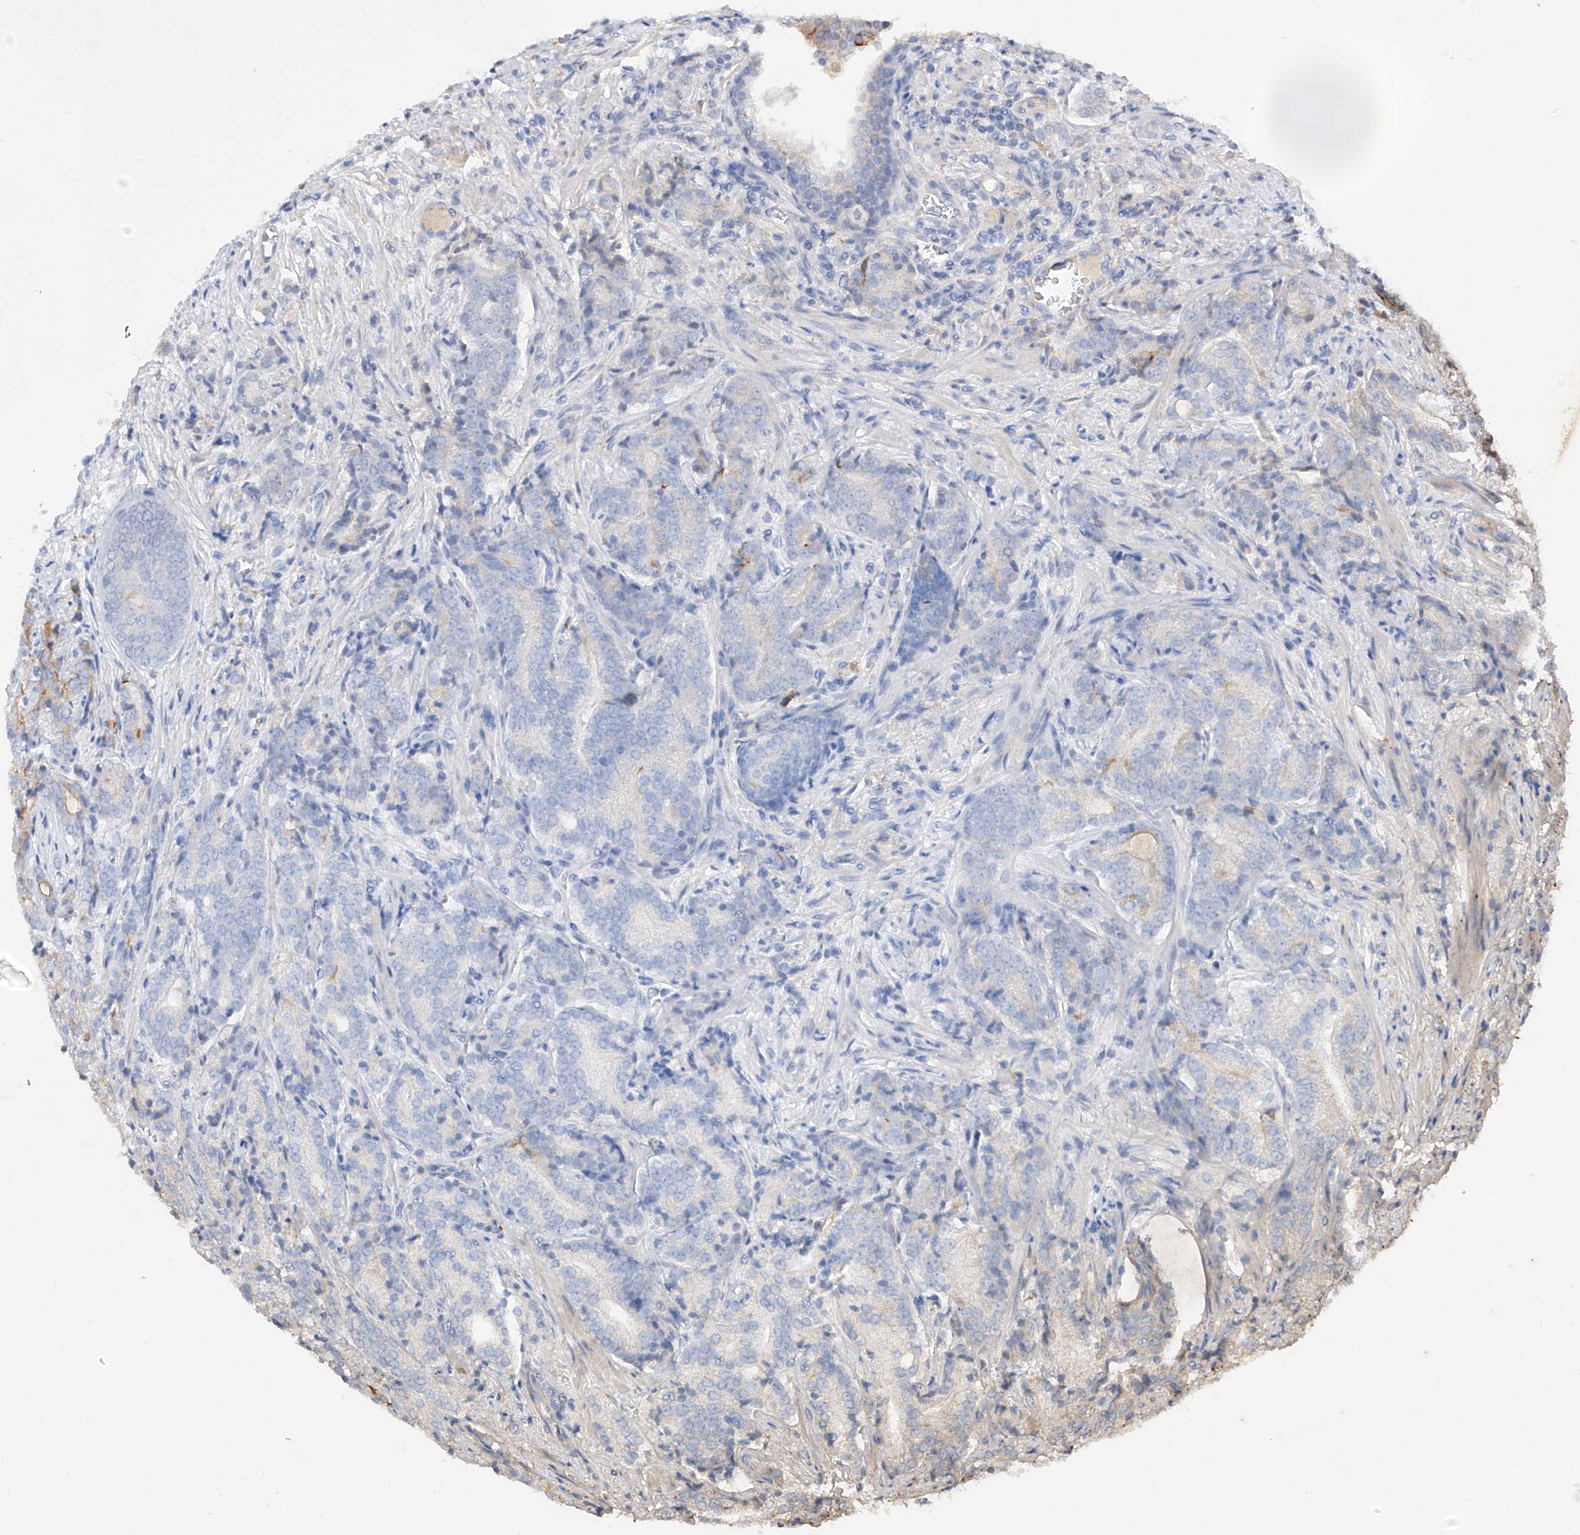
{"staining": {"intensity": "negative", "quantity": "none", "location": "none"}, "tissue": "prostate cancer", "cell_type": "Tumor cells", "image_type": "cancer", "snomed": [{"axis": "morphology", "description": "Adenocarcinoma, High grade"}, {"axis": "topography", "description": "Prostate"}], "caption": "Immunohistochemistry (IHC) image of human prostate adenocarcinoma (high-grade) stained for a protein (brown), which displays no staining in tumor cells.", "gene": "C4A", "patient": {"sex": "male", "age": 57}}